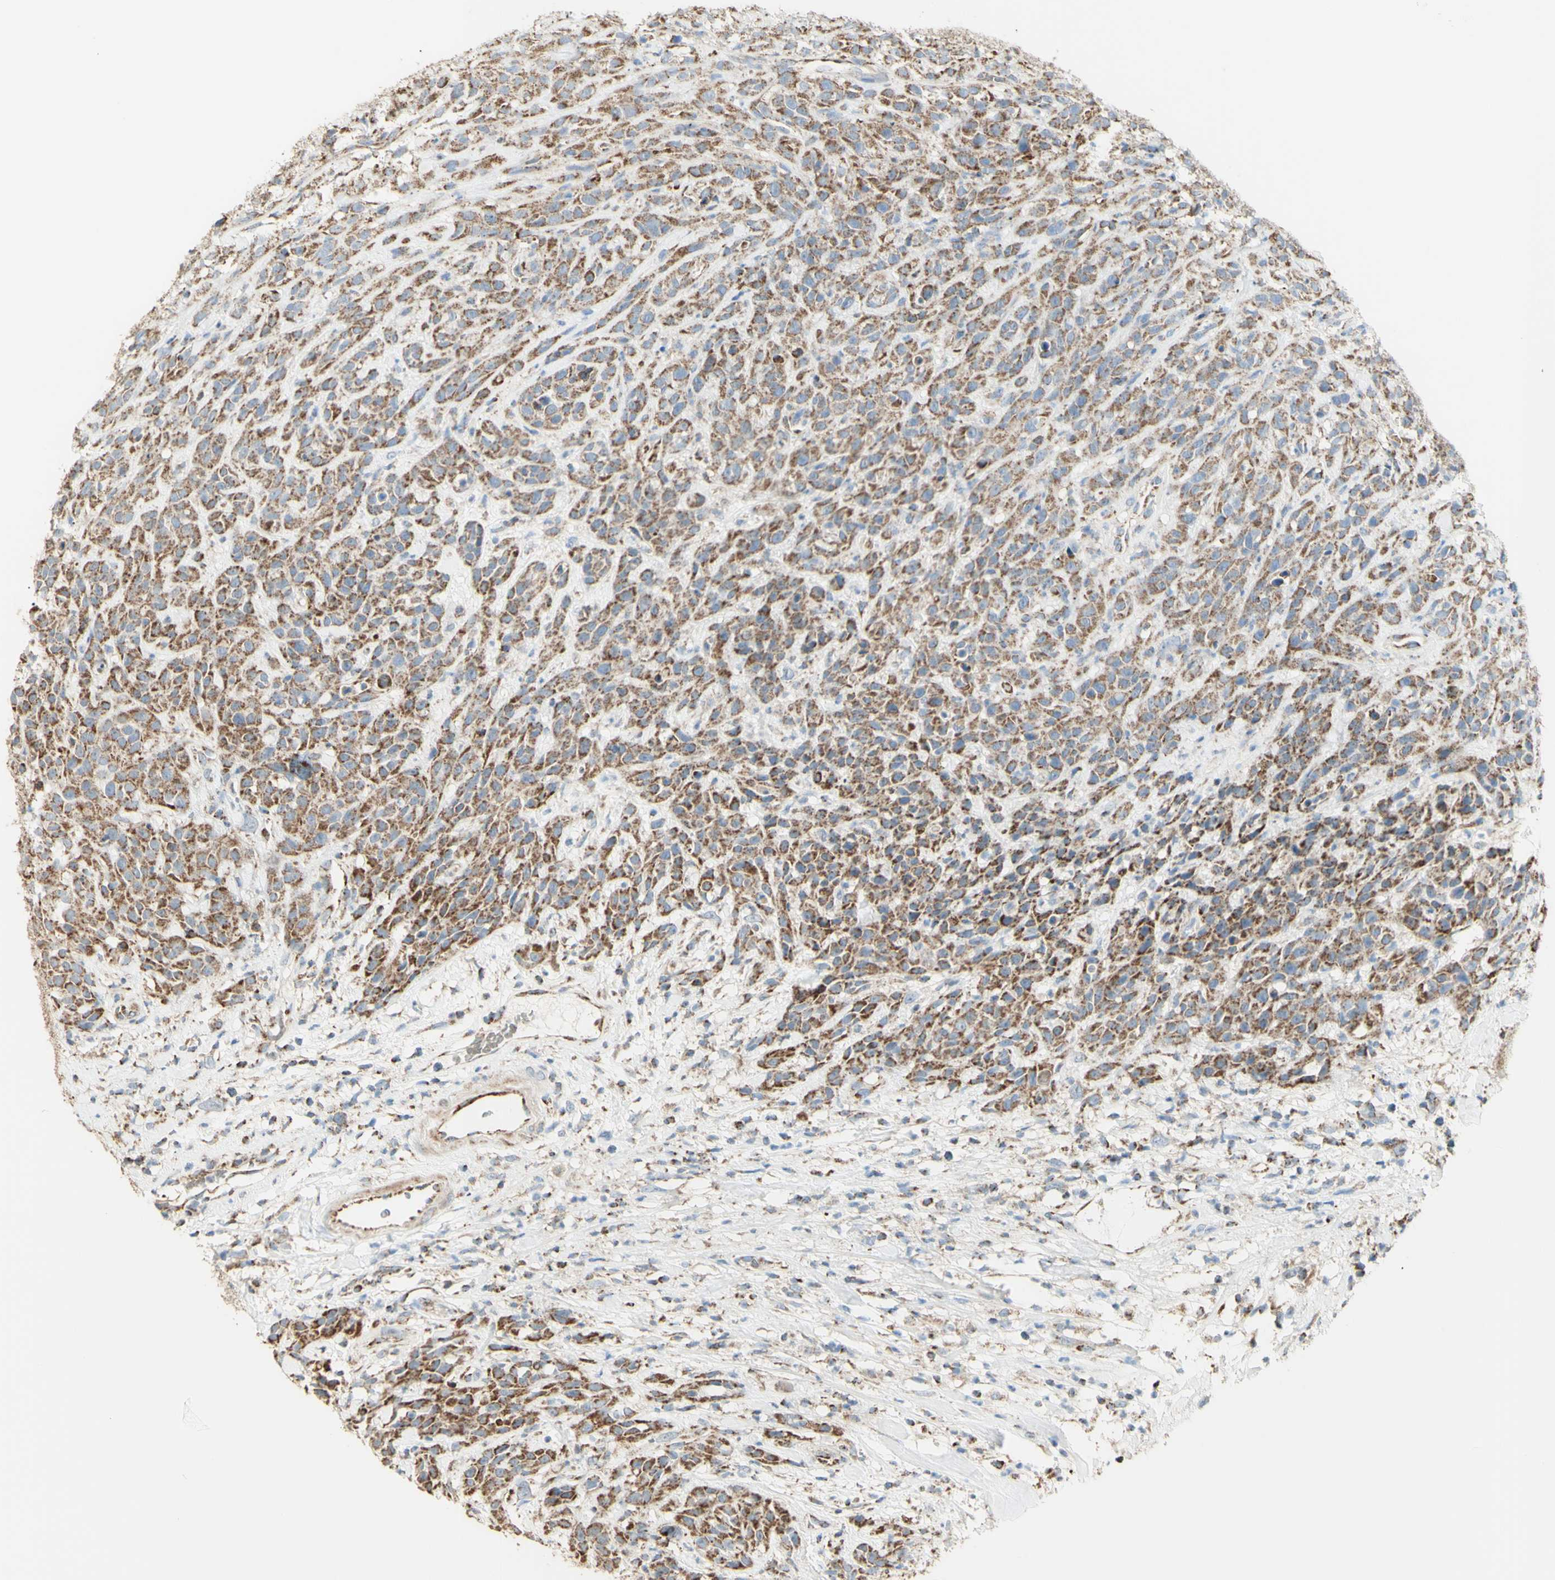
{"staining": {"intensity": "weak", "quantity": ">75%", "location": "cytoplasmic/membranous"}, "tissue": "head and neck cancer", "cell_type": "Tumor cells", "image_type": "cancer", "snomed": [{"axis": "morphology", "description": "Normal tissue, NOS"}, {"axis": "morphology", "description": "Squamous cell carcinoma, NOS"}, {"axis": "topography", "description": "Cartilage tissue"}, {"axis": "topography", "description": "Head-Neck"}], "caption": "Protein staining of squamous cell carcinoma (head and neck) tissue exhibits weak cytoplasmic/membranous positivity in approximately >75% of tumor cells. (IHC, brightfield microscopy, high magnification).", "gene": "LETM1", "patient": {"sex": "male", "age": 62}}